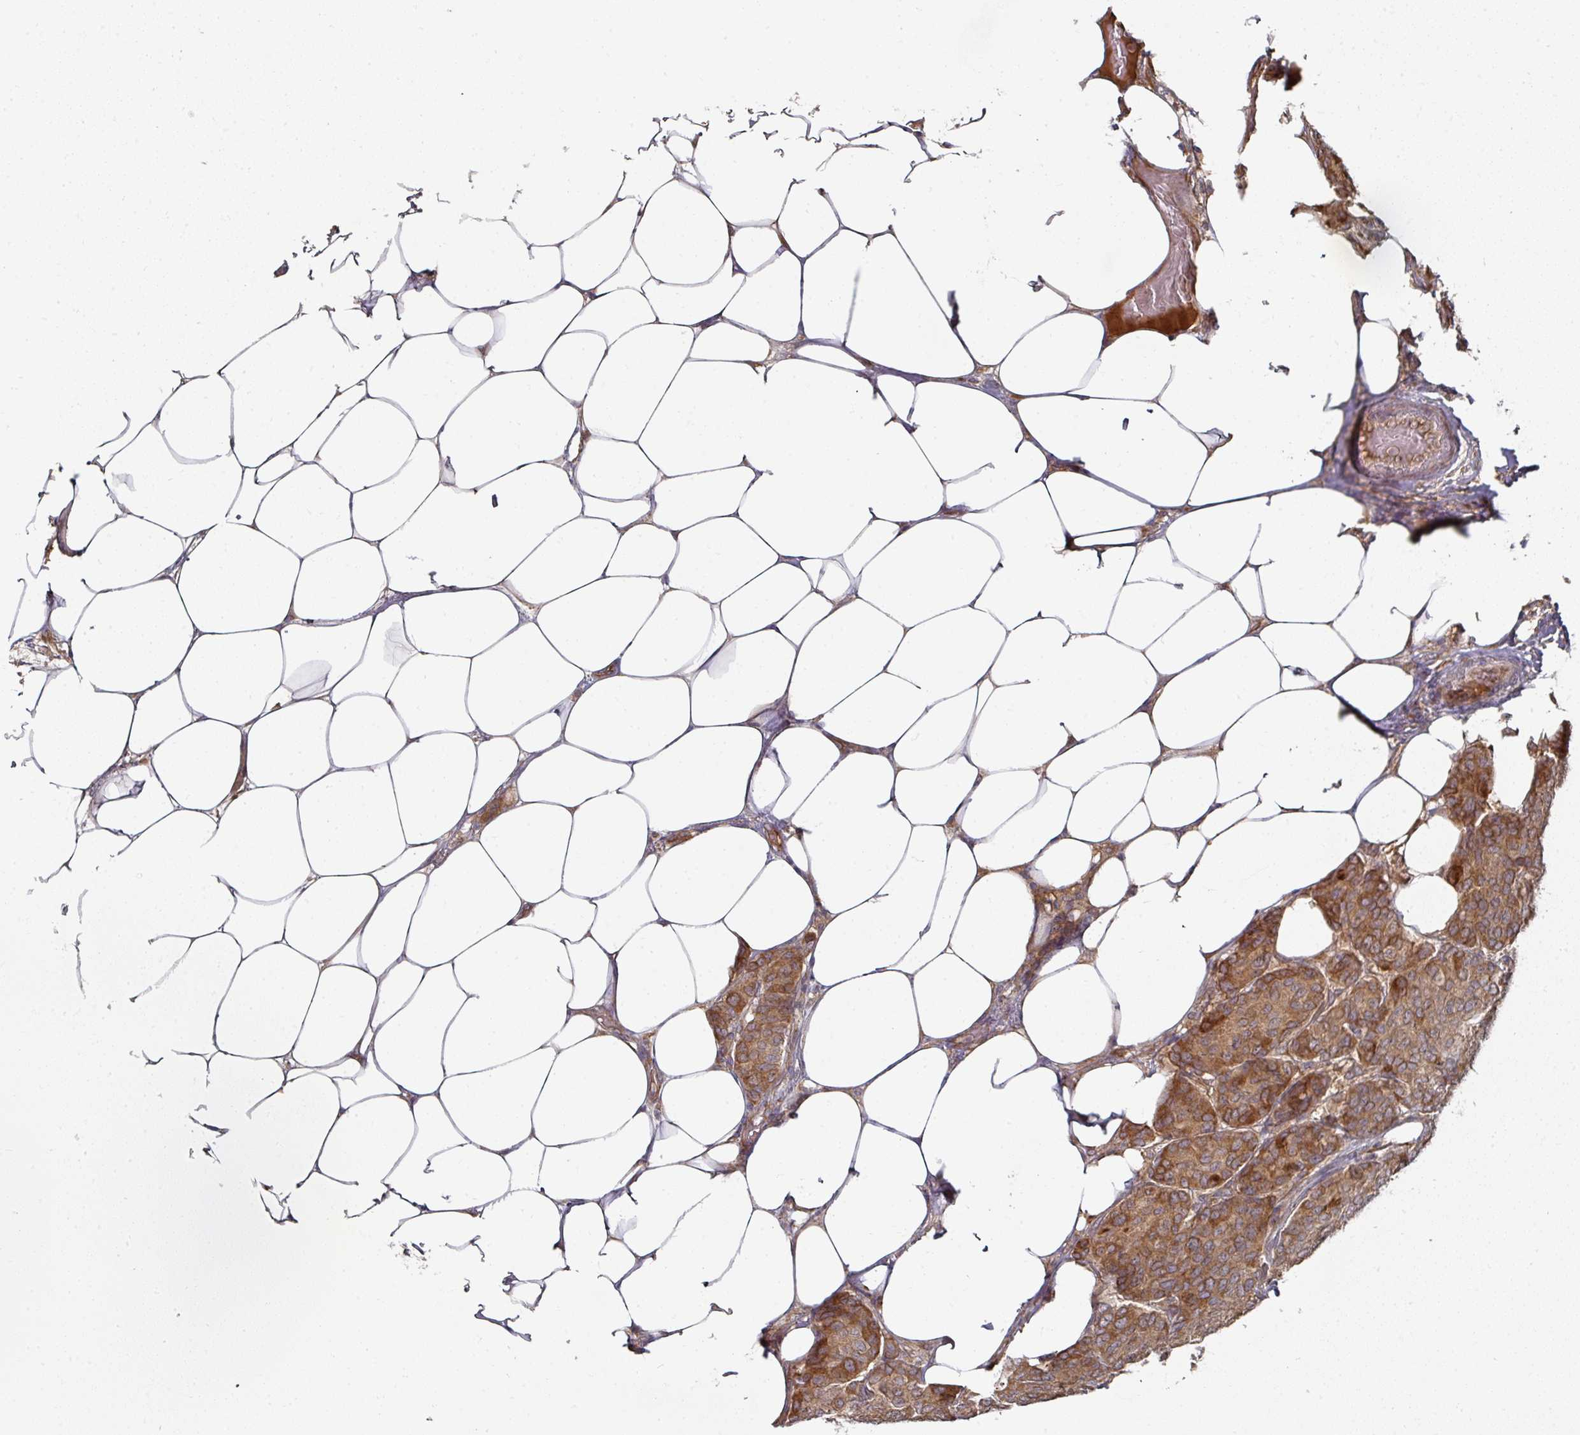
{"staining": {"intensity": "strong", "quantity": ">75%", "location": "cytoplasmic/membranous"}, "tissue": "breast cancer", "cell_type": "Tumor cells", "image_type": "cancer", "snomed": [{"axis": "morphology", "description": "Duct carcinoma"}, {"axis": "topography", "description": "Breast"}], "caption": "Human breast infiltrating ductal carcinoma stained for a protein (brown) exhibits strong cytoplasmic/membranous positive positivity in approximately >75% of tumor cells.", "gene": "CEP95", "patient": {"sex": "female", "age": 75}}